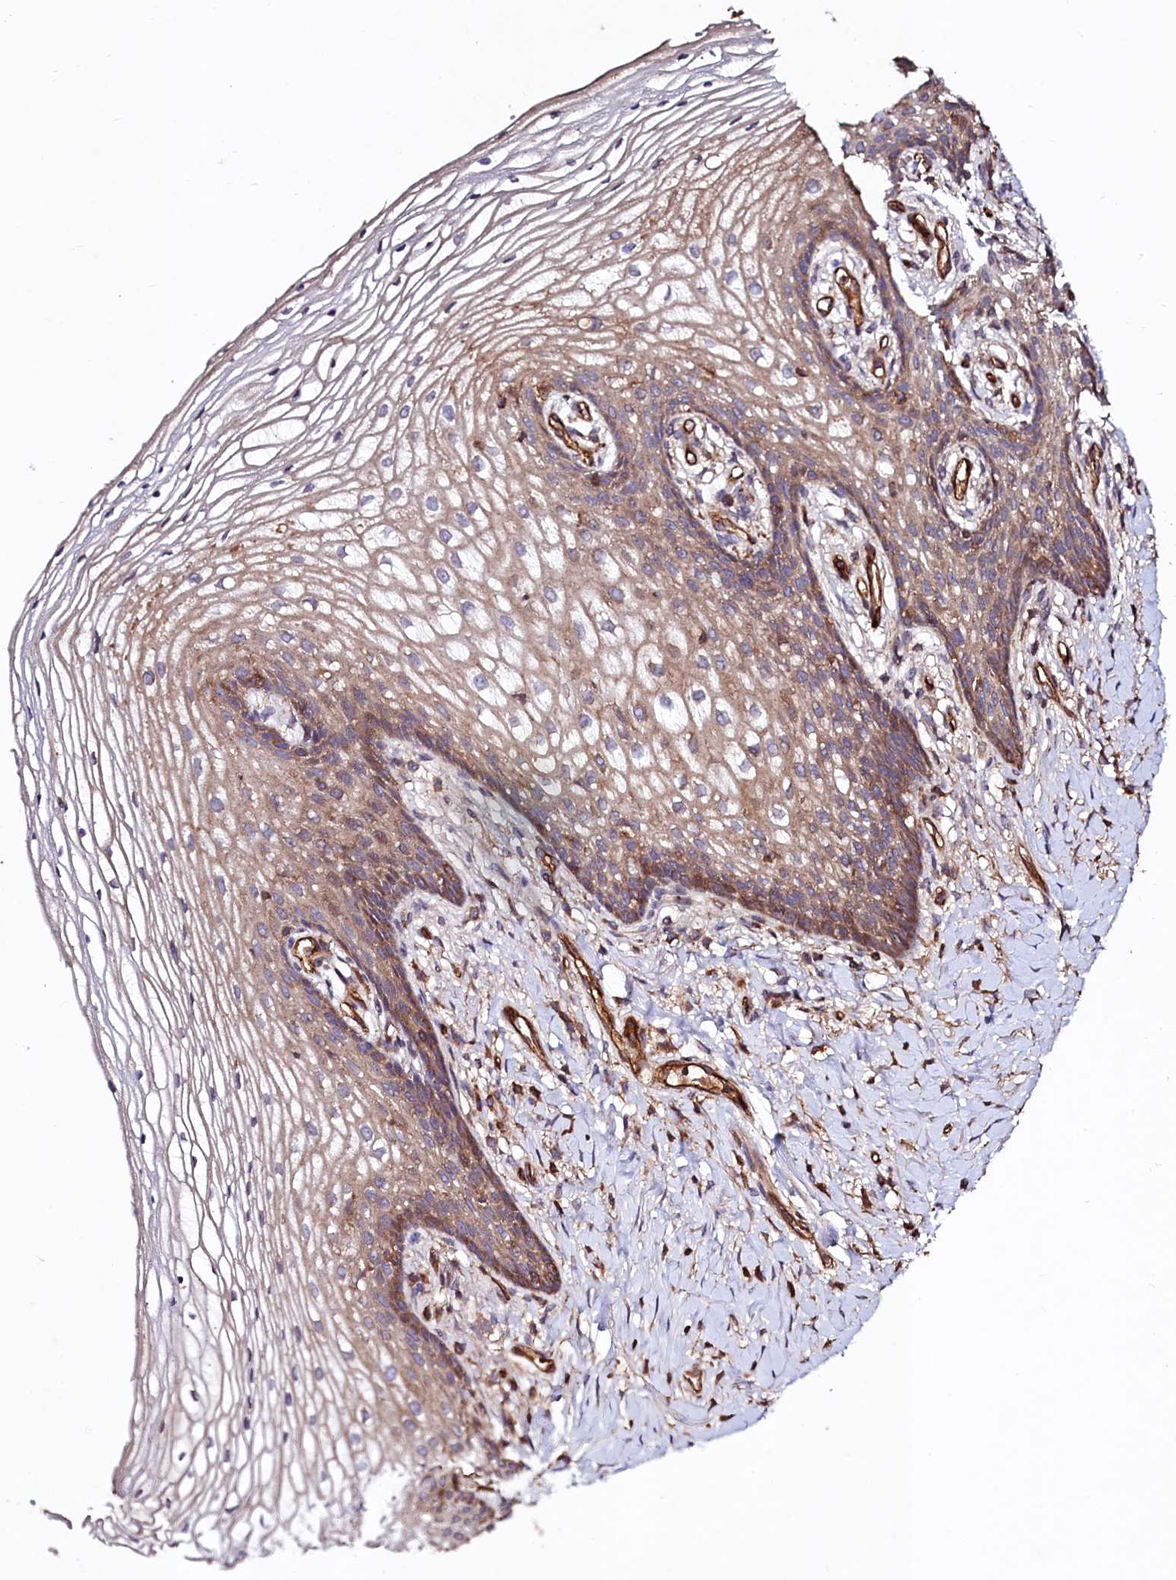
{"staining": {"intensity": "weak", "quantity": "25%-75%", "location": "cytoplasmic/membranous"}, "tissue": "vagina", "cell_type": "Squamous epithelial cells", "image_type": "normal", "snomed": [{"axis": "morphology", "description": "Normal tissue, NOS"}, {"axis": "topography", "description": "Vagina"}], "caption": "This histopathology image shows immunohistochemistry (IHC) staining of unremarkable vagina, with low weak cytoplasmic/membranous staining in about 25%-75% of squamous epithelial cells.", "gene": "KLHDC4", "patient": {"sex": "female", "age": 60}}